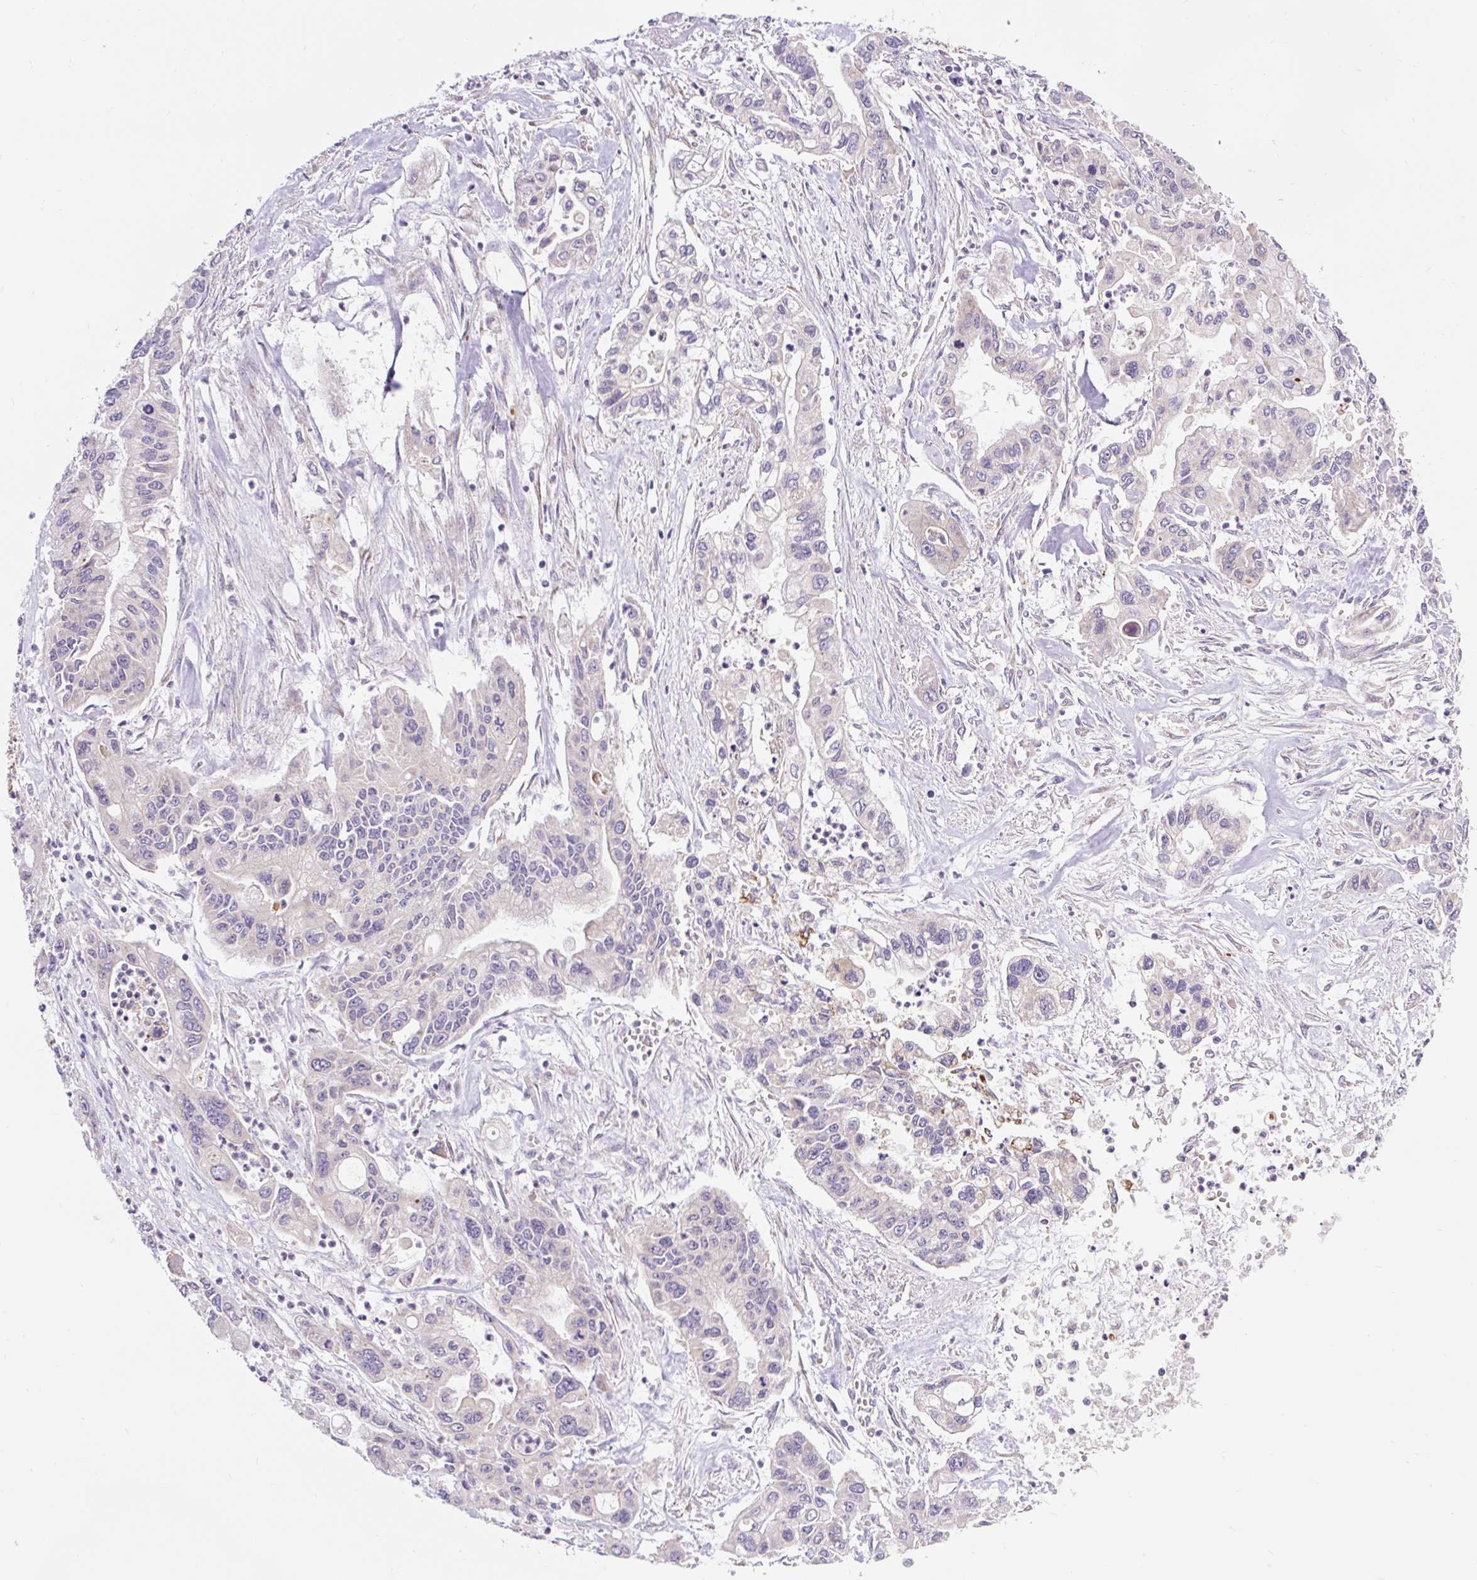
{"staining": {"intensity": "negative", "quantity": "none", "location": "none"}, "tissue": "pancreatic cancer", "cell_type": "Tumor cells", "image_type": "cancer", "snomed": [{"axis": "morphology", "description": "Adenocarcinoma, NOS"}, {"axis": "topography", "description": "Pancreas"}], "caption": "A high-resolution image shows immunohistochemistry staining of pancreatic cancer, which displays no significant staining in tumor cells.", "gene": "SEC63", "patient": {"sex": "male", "age": 62}}